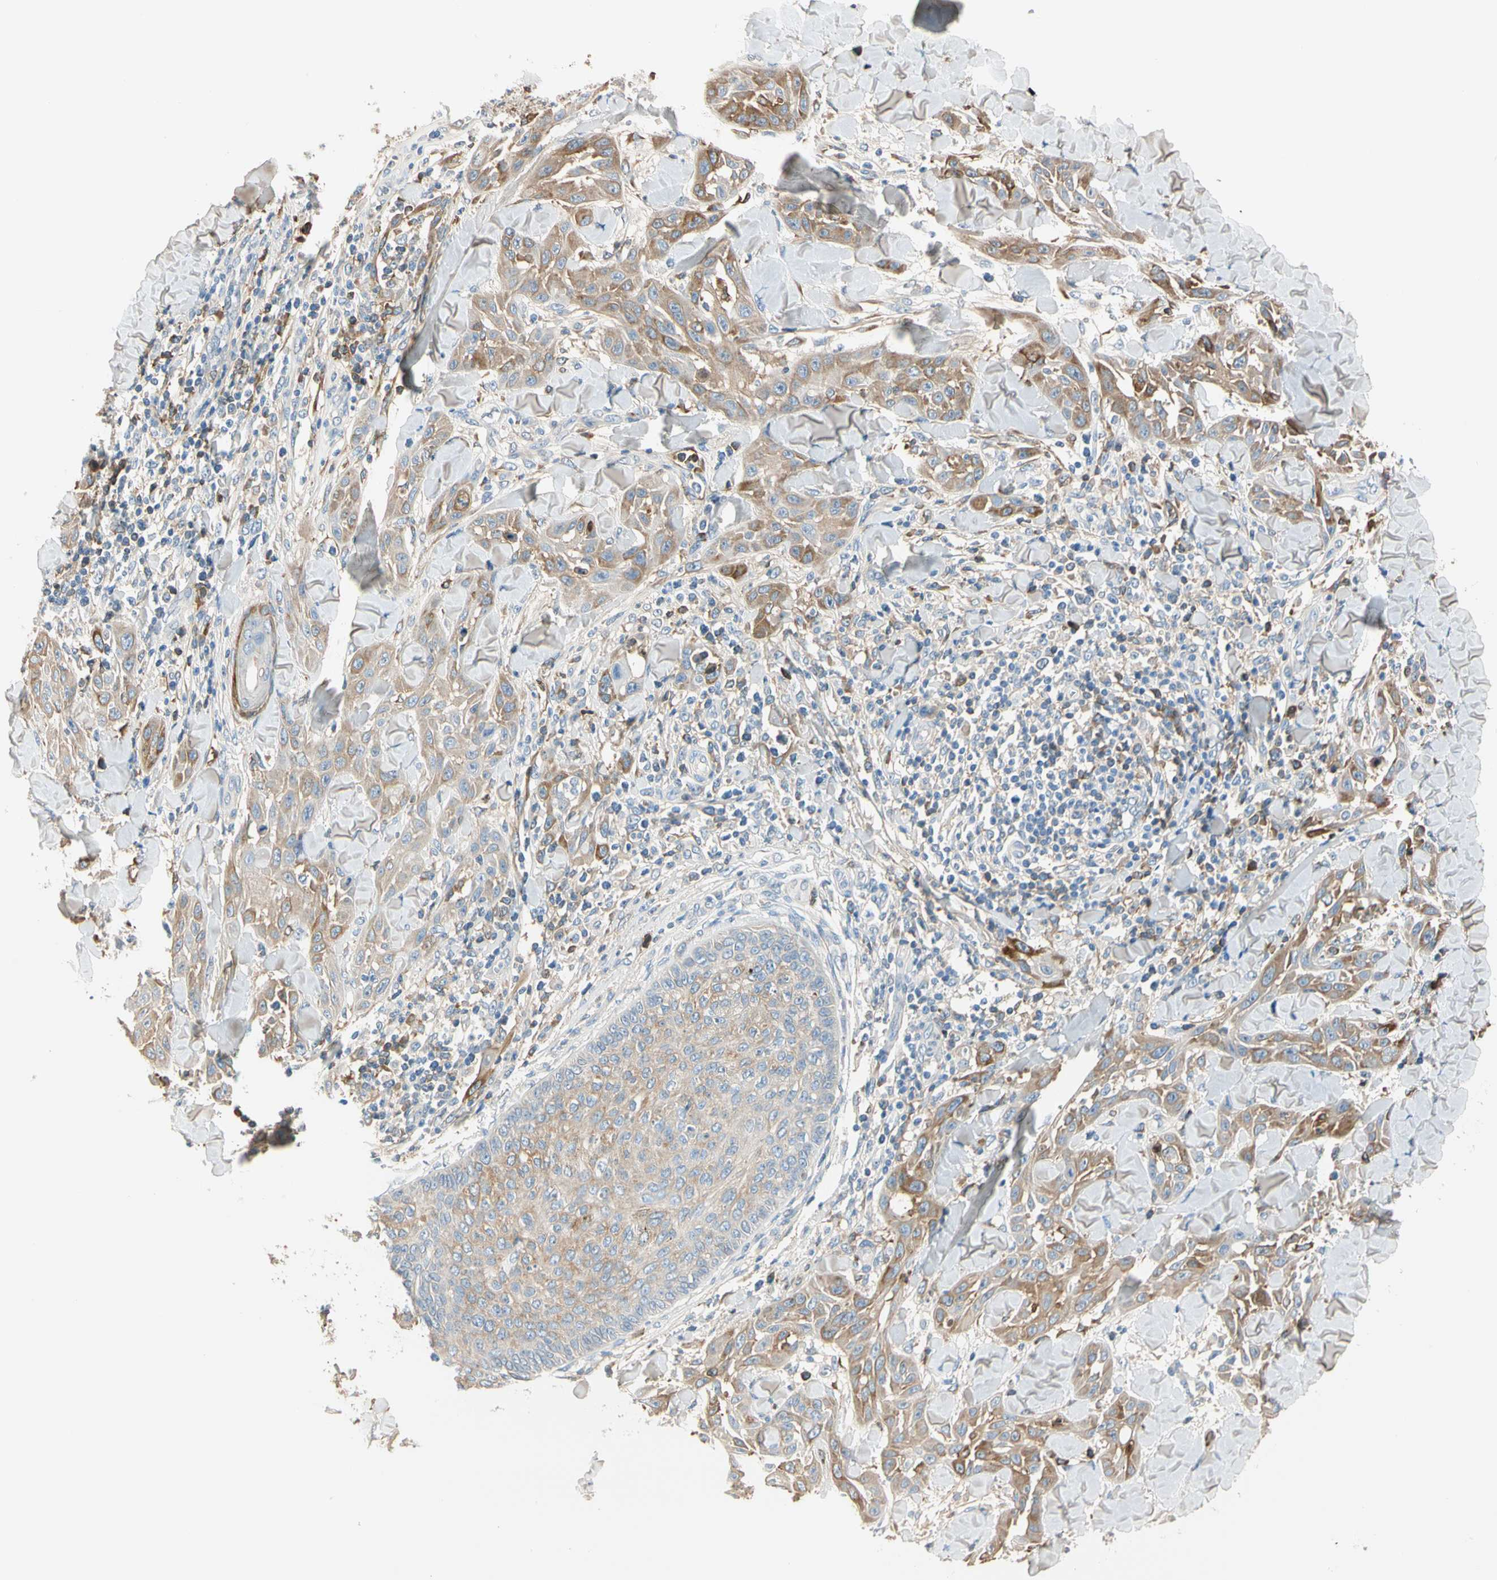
{"staining": {"intensity": "moderate", "quantity": ">75%", "location": "cytoplasmic/membranous"}, "tissue": "skin cancer", "cell_type": "Tumor cells", "image_type": "cancer", "snomed": [{"axis": "morphology", "description": "Squamous cell carcinoma, NOS"}, {"axis": "topography", "description": "Skin"}], "caption": "Immunohistochemical staining of skin squamous cell carcinoma displays moderate cytoplasmic/membranous protein staining in about >75% of tumor cells.", "gene": "LAMB3", "patient": {"sex": "male", "age": 24}}